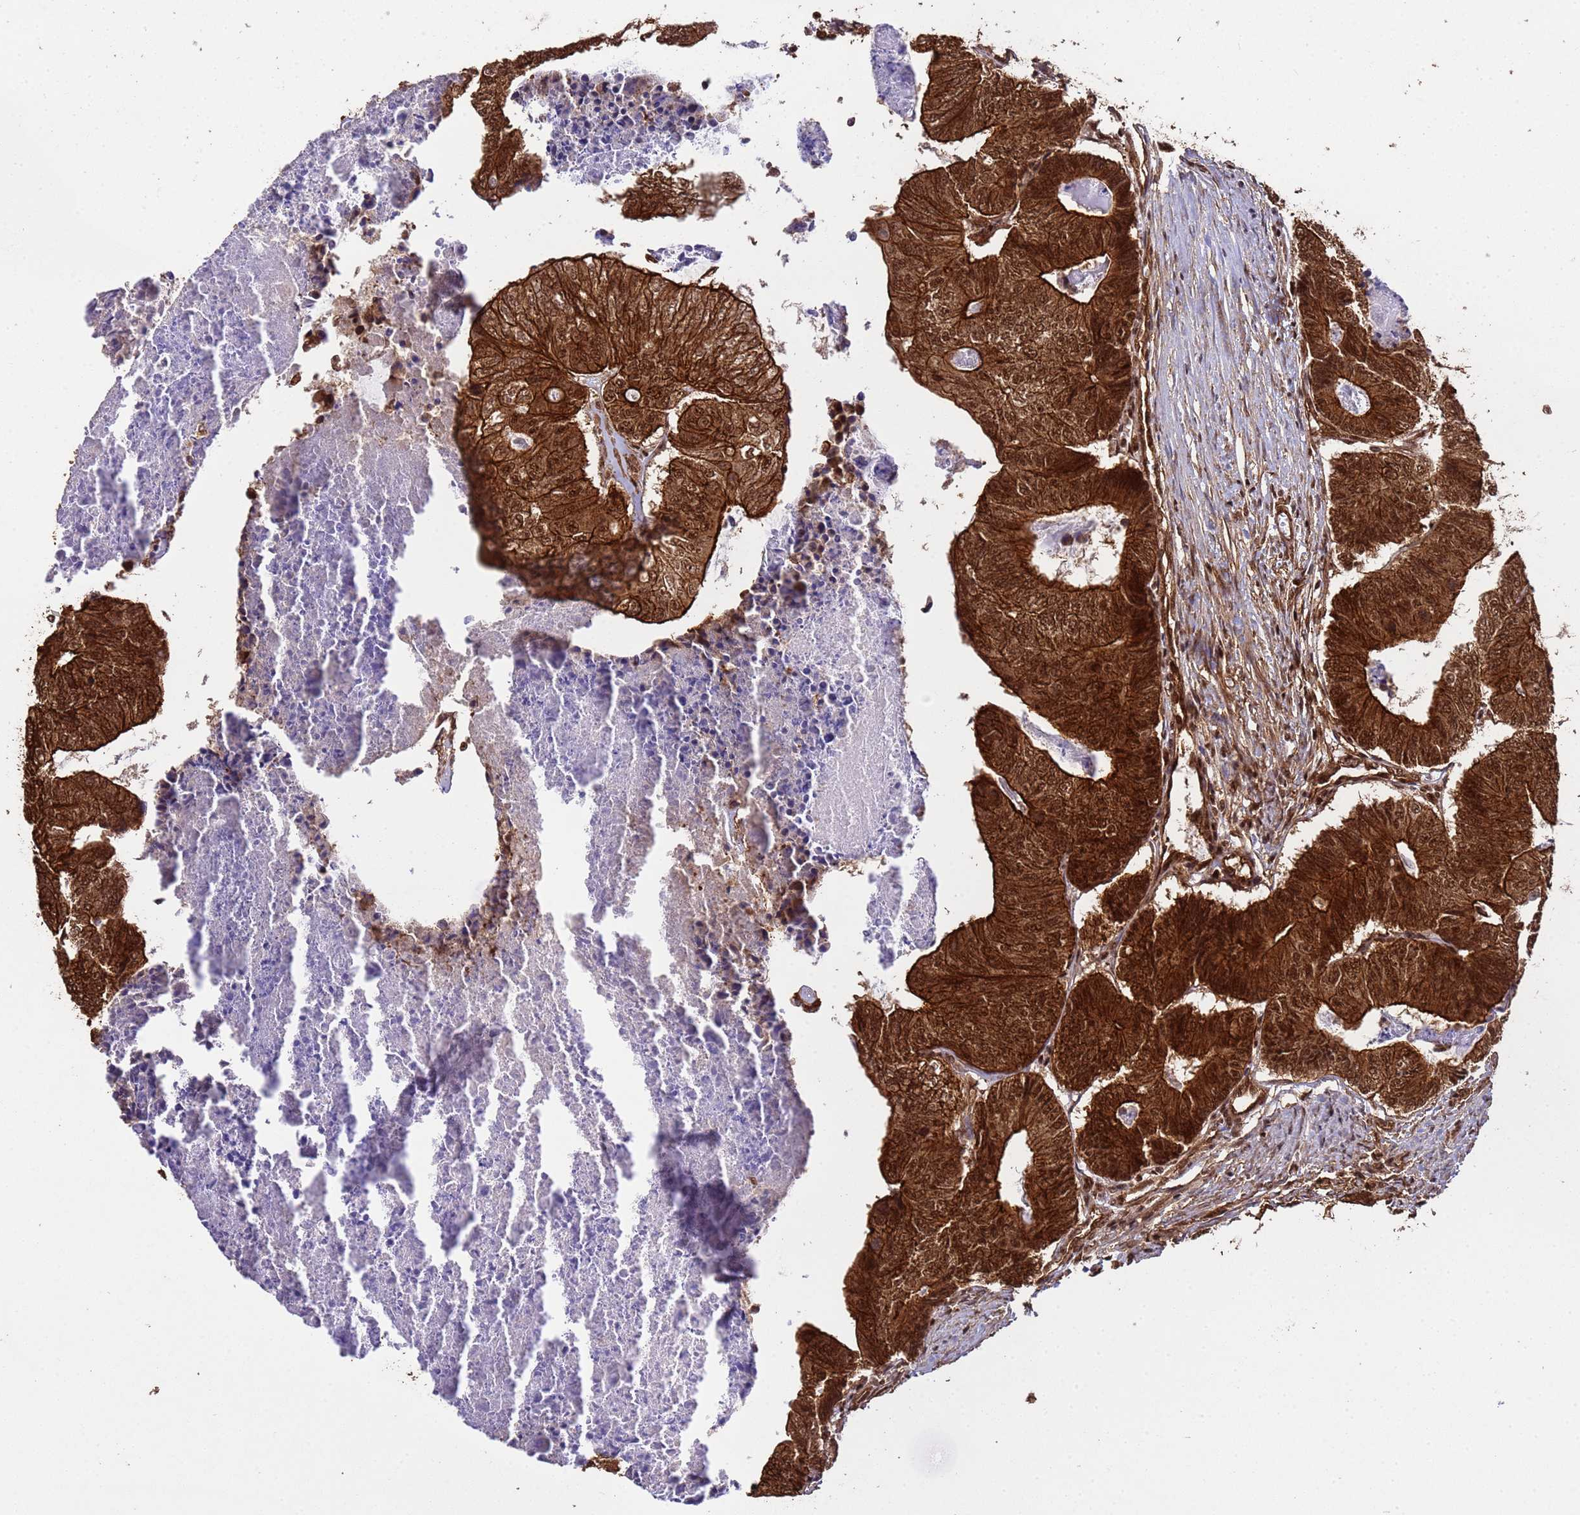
{"staining": {"intensity": "strong", "quantity": ">75%", "location": "cytoplasmic/membranous,nuclear"}, "tissue": "colorectal cancer", "cell_type": "Tumor cells", "image_type": "cancer", "snomed": [{"axis": "morphology", "description": "Adenocarcinoma, NOS"}, {"axis": "topography", "description": "Colon"}], "caption": "Protein staining reveals strong cytoplasmic/membranous and nuclear expression in about >75% of tumor cells in adenocarcinoma (colorectal). (Stains: DAB in brown, nuclei in blue, Microscopy: brightfield microscopy at high magnification).", "gene": "SYF2", "patient": {"sex": "female", "age": 67}}